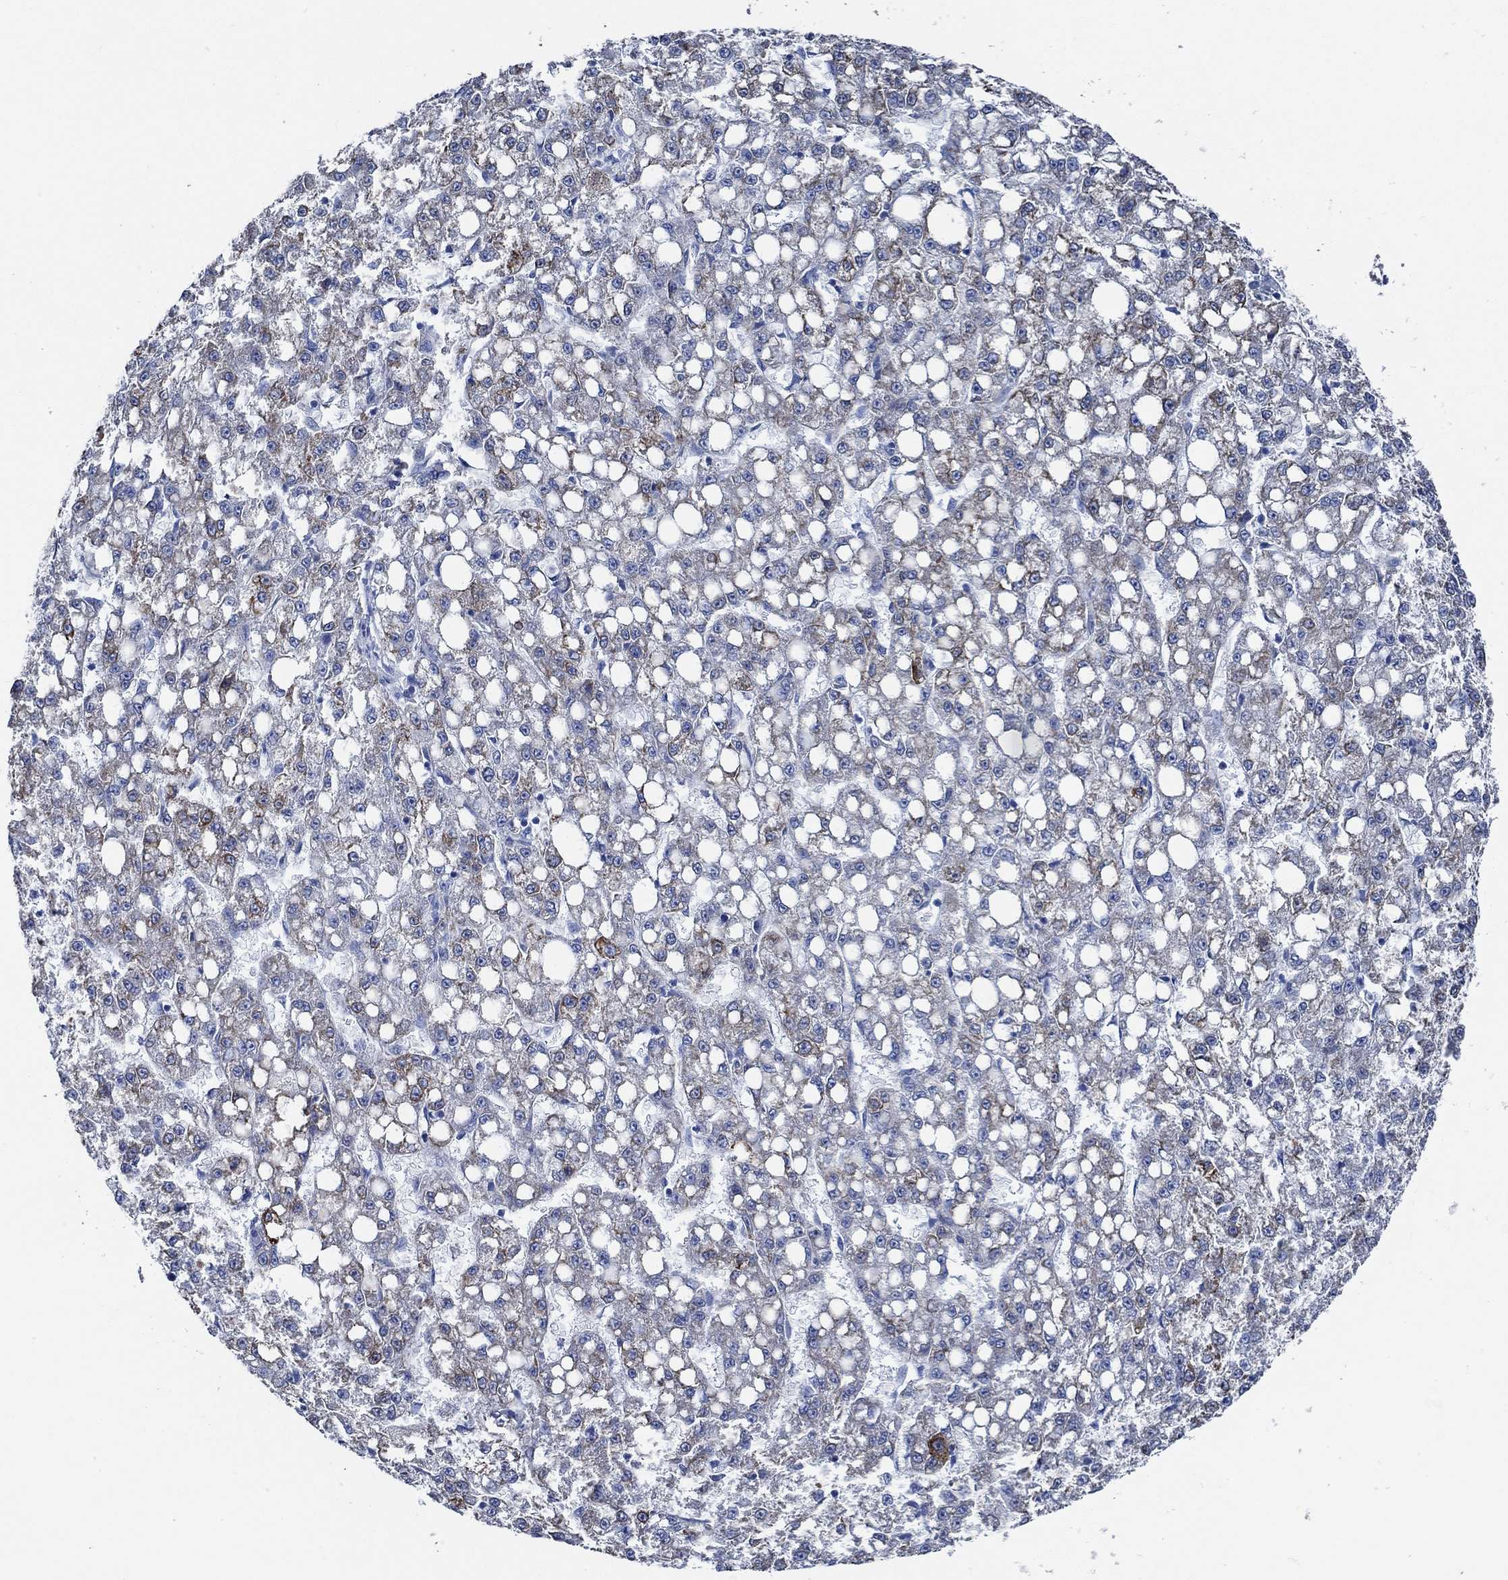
{"staining": {"intensity": "strong", "quantity": "<25%", "location": "cytoplasmic/membranous"}, "tissue": "liver cancer", "cell_type": "Tumor cells", "image_type": "cancer", "snomed": [{"axis": "morphology", "description": "Carcinoma, Hepatocellular, NOS"}, {"axis": "topography", "description": "Liver"}], "caption": "Protein expression analysis of liver cancer (hepatocellular carcinoma) demonstrates strong cytoplasmic/membranous positivity in about <25% of tumor cells. The staining is performed using DAB (3,3'-diaminobenzidine) brown chromogen to label protein expression. The nuclei are counter-stained blue using hematoxylin.", "gene": "HECW2", "patient": {"sex": "female", "age": 65}}